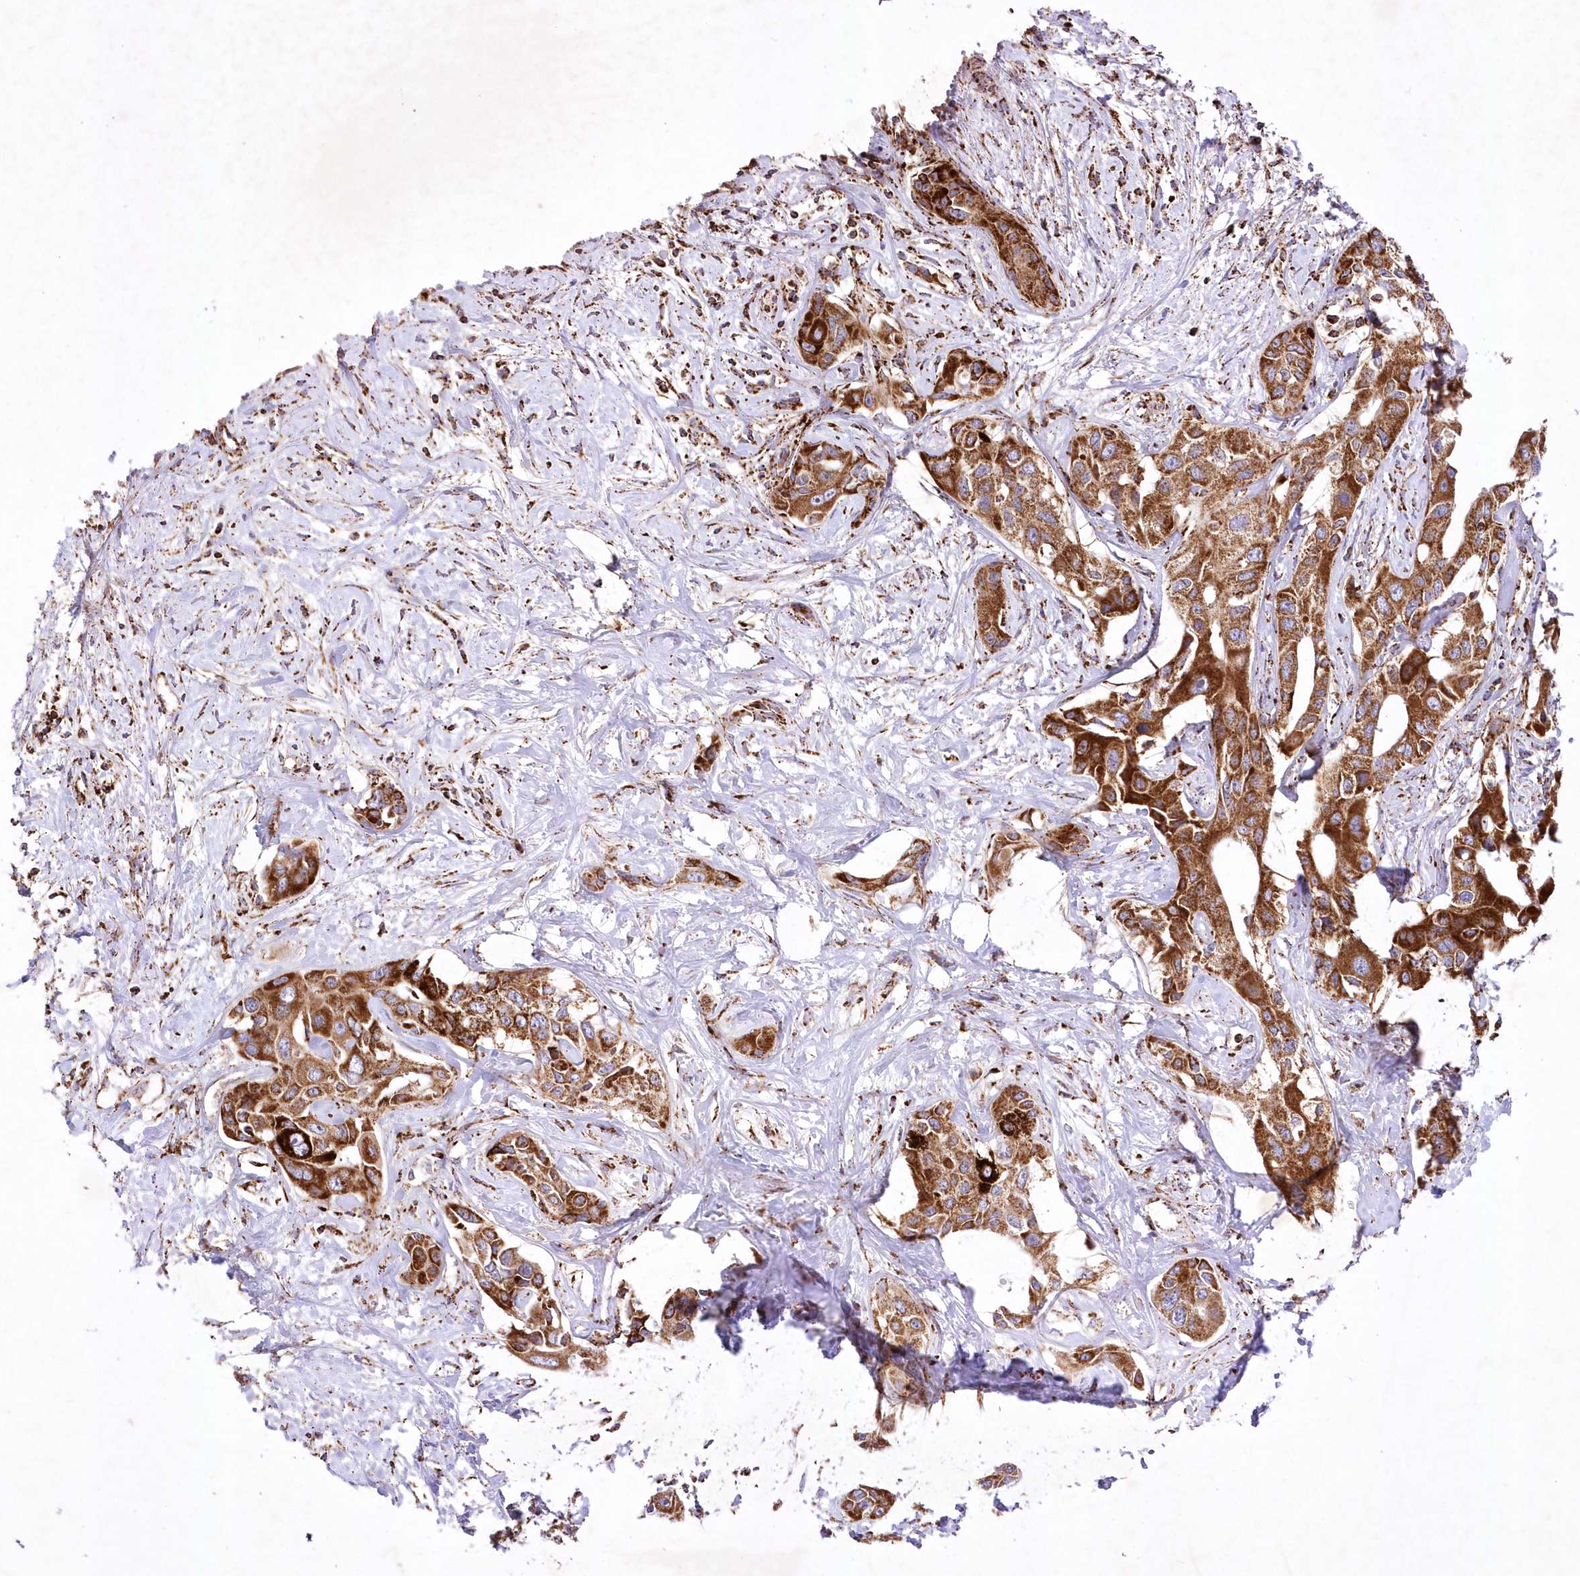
{"staining": {"intensity": "strong", "quantity": ">75%", "location": "cytoplasmic/membranous"}, "tissue": "liver cancer", "cell_type": "Tumor cells", "image_type": "cancer", "snomed": [{"axis": "morphology", "description": "Cholangiocarcinoma"}, {"axis": "topography", "description": "Liver"}], "caption": "Liver cancer stained for a protein shows strong cytoplasmic/membranous positivity in tumor cells. Ihc stains the protein of interest in brown and the nuclei are stained blue.", "gene": "ASNSD1", "patient": {"sex": "male", "age": 59}}